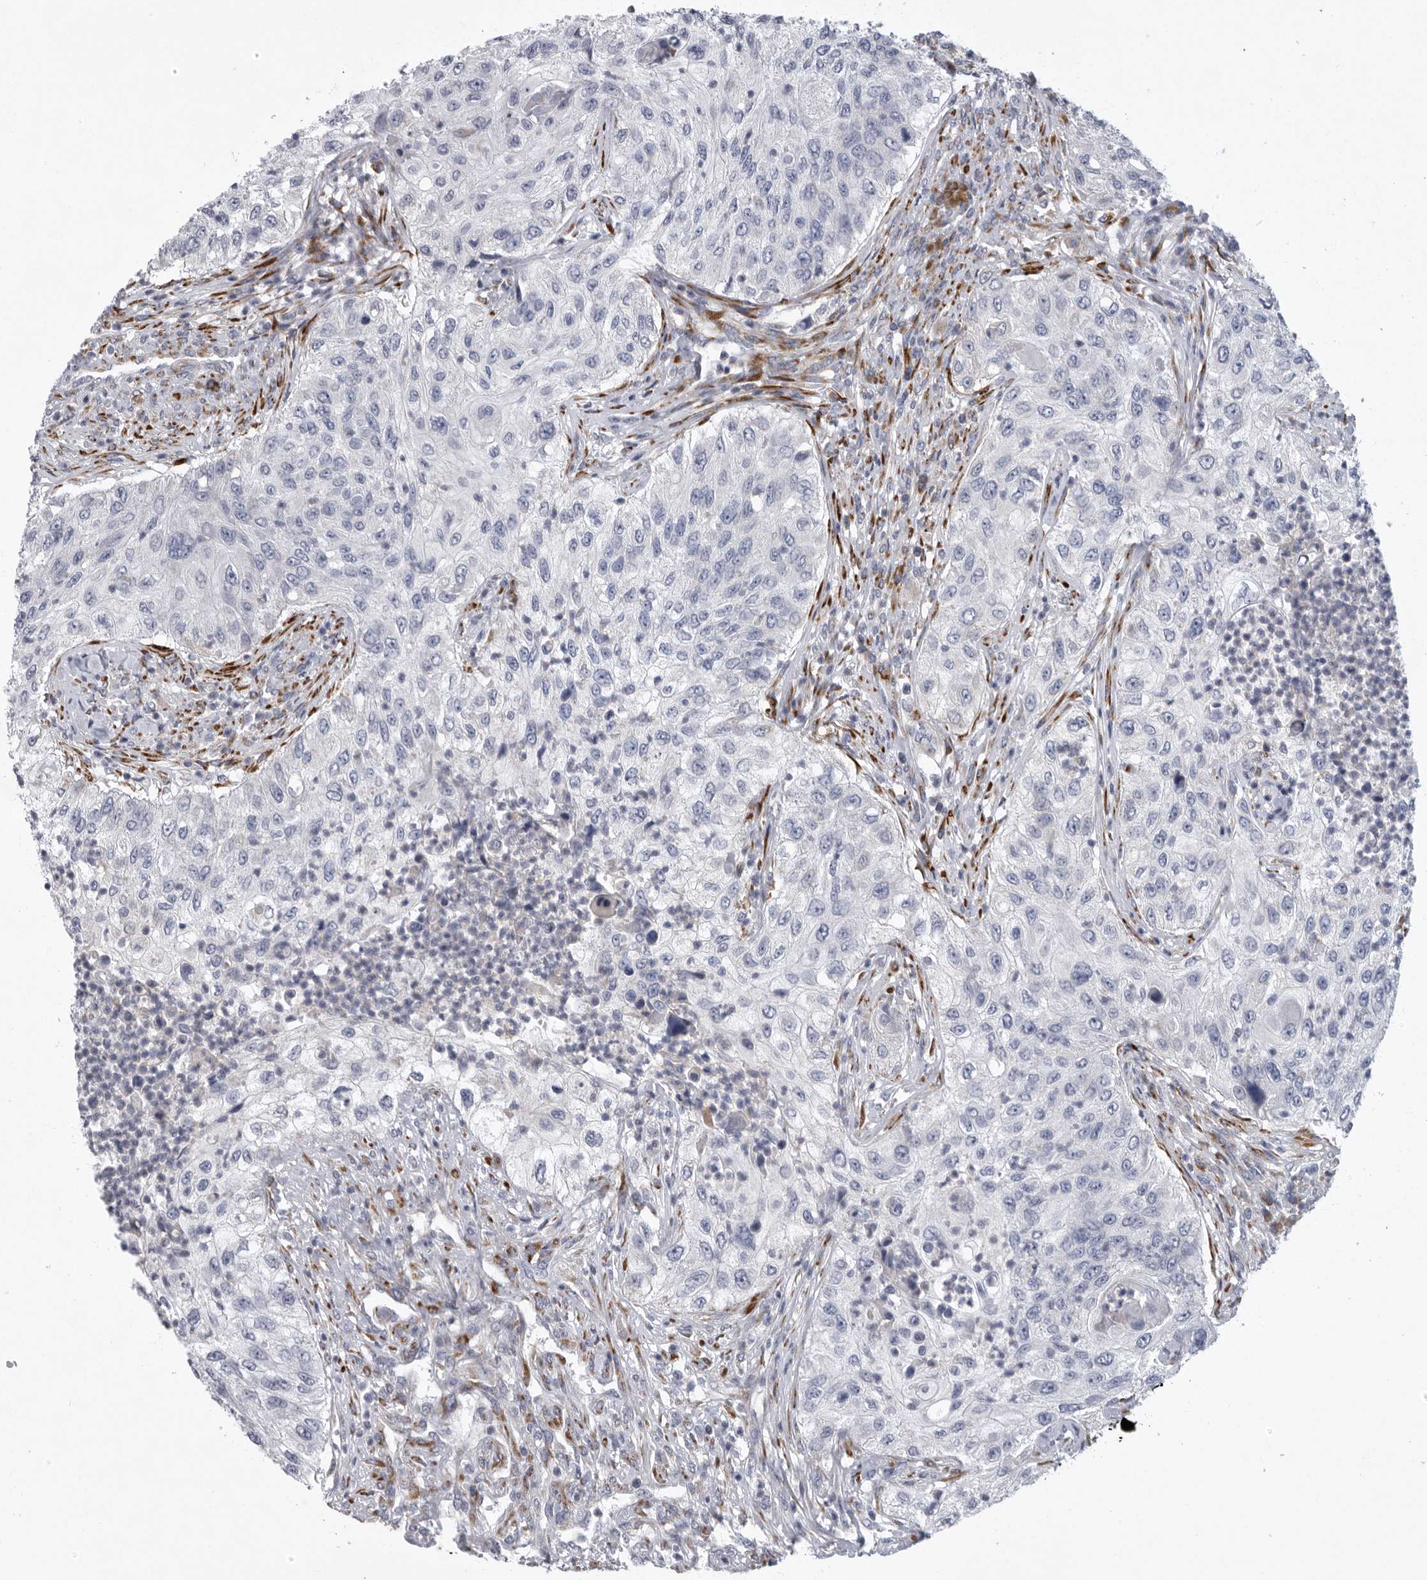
{"staining": {"intensity": "negative", "quantity": "none", "location": "none"}, "tissue": "urothelial cancer", "cell_type": "Tumor cells", "image_type": "cancer", "snomed": [{"axis": "morphology", "description": "Urothelial carcinoma, High grade"}, {"axis": "topography", "description": "Urinary bladder"}], "caption": "Immunohistochemistry of human urothelial cancer displays no expression in tumor cells.", "gene": "USP24", "patient": {"sex": "female", "age": 60}}